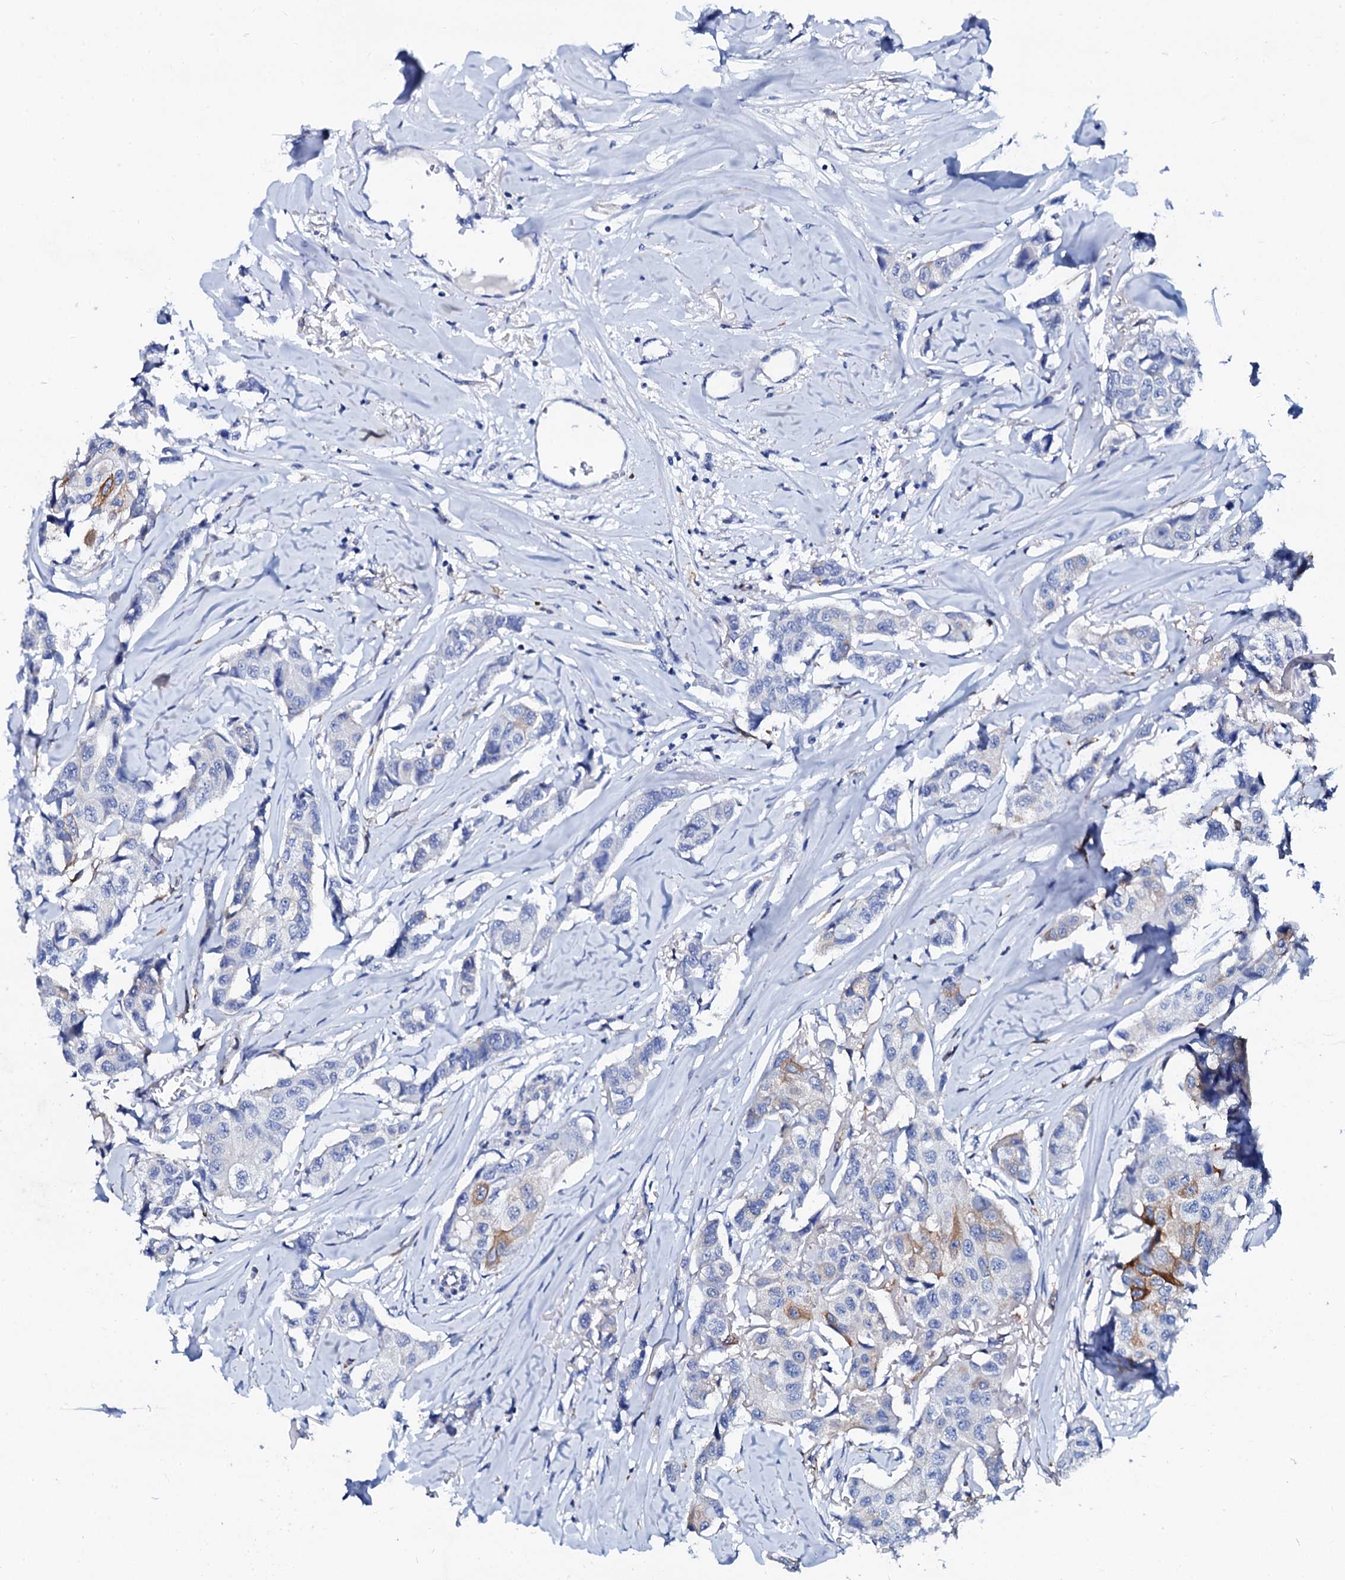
{"staining": {"intensity": "moderate", "quantity": "<25%", "location": "cytoplasmic/membranous"}, "tissue": "breast cancer", "cell_type": "Tumor cells", "image_type": "cancer", "snomed": [{"axis": "morphology", "description": "Duct carcinoma"}, {"axis": "topography", "description": "Breast"}], "caption": "Moderate cytoplasmic/membranous positivity is appreciated in about <25% of tumor cells in breast intraductal carcinoma.", "gene": "GLB1L3", "patient": {"sex": "female", "age": 80}}